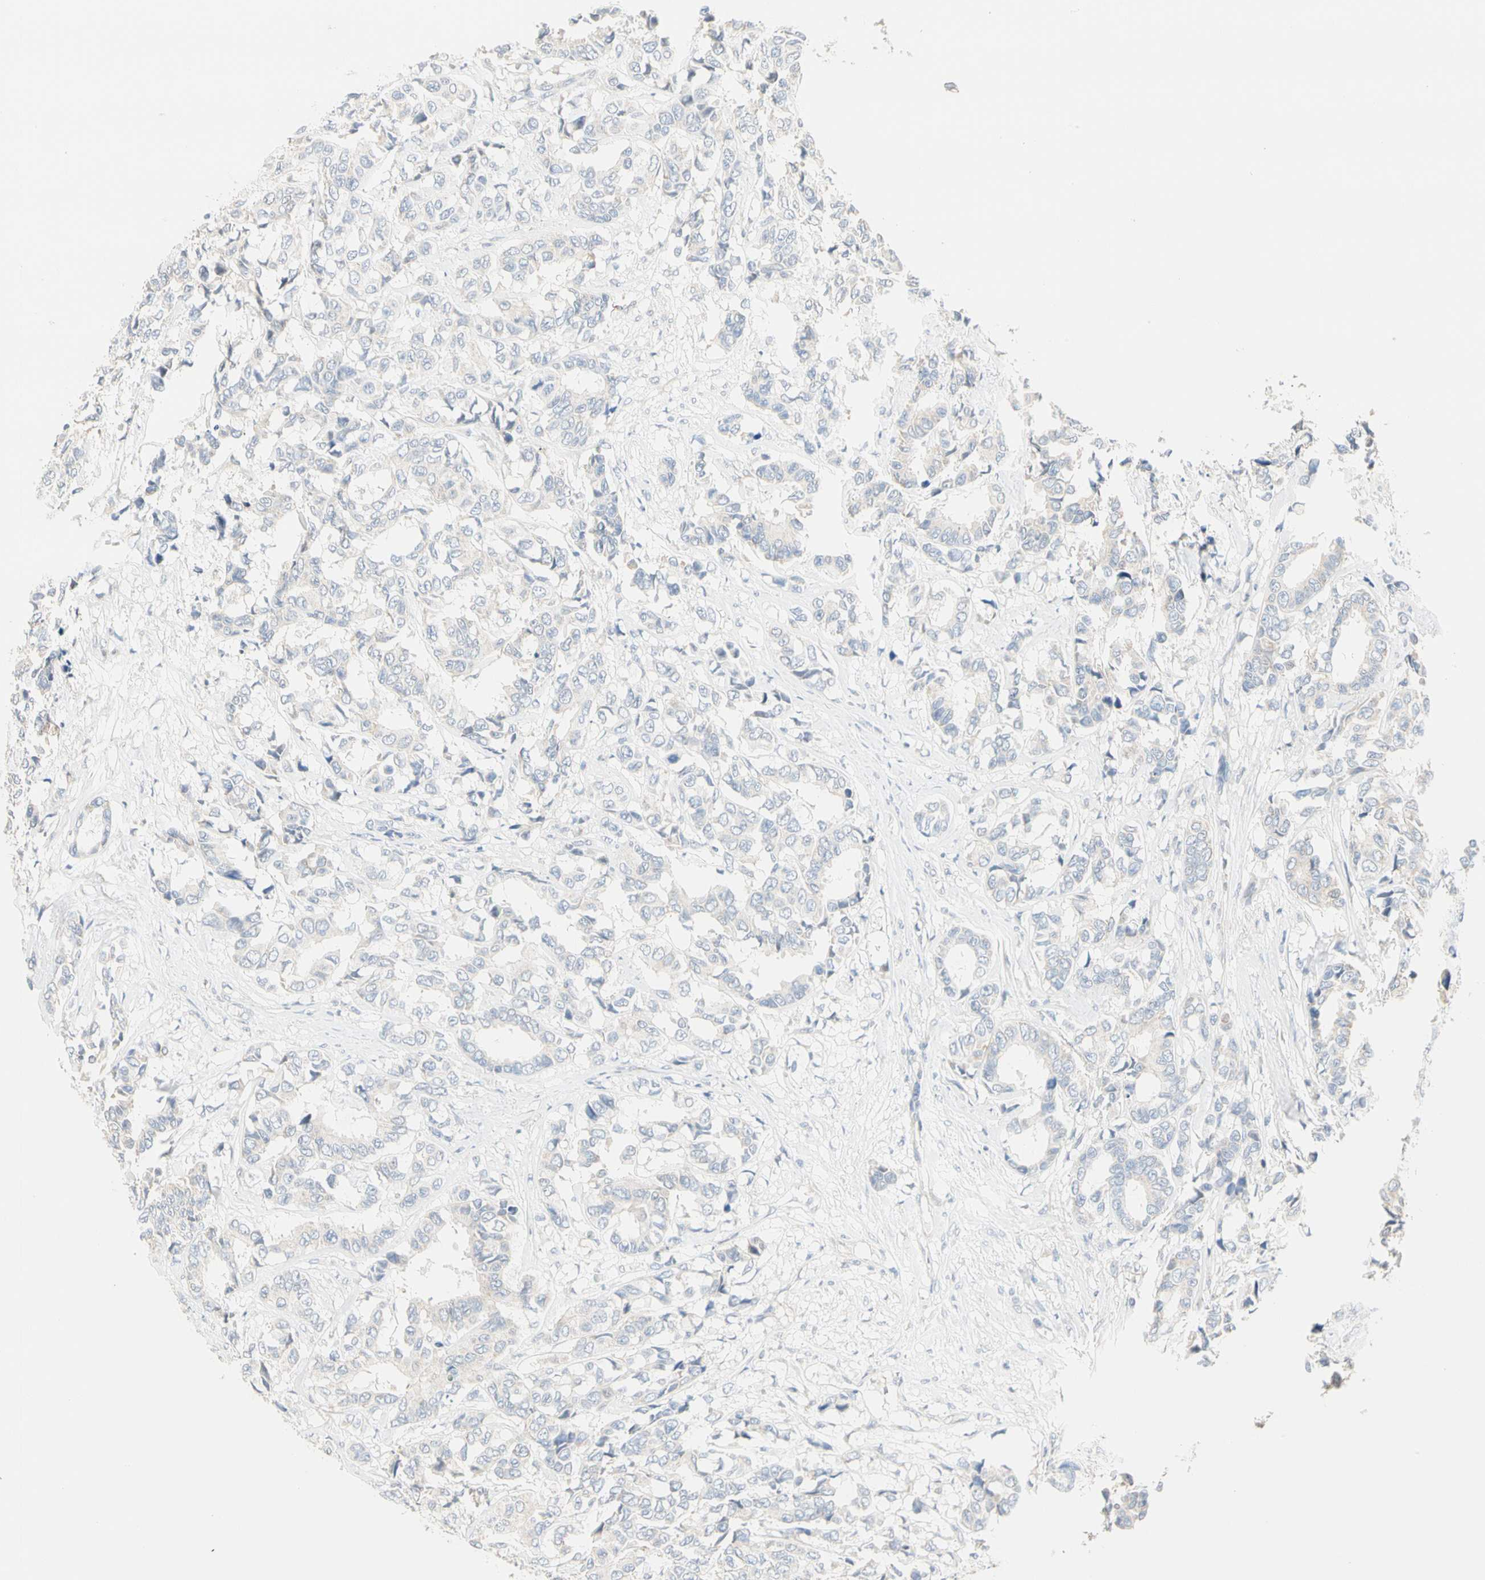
{"staining": {"intensity": "negative", "quantity": "none", "location": "none"}, "tissue": "breast cancer", "cell_type": "Tumor cells", "image_type": "cancer", "snomed": [{"axis": "morphology", "description": "Duct carcinoma"}, {"axis": "topography", "description": "Breast"}], "caption": "The immunohistochemistry (IHC) histopathology image has no significant expression in tumor cells of breast cancer (intraductal carcinoma) tissue.", "gene": "GPR153", "patient": {"sex": "female", "age": 87}}